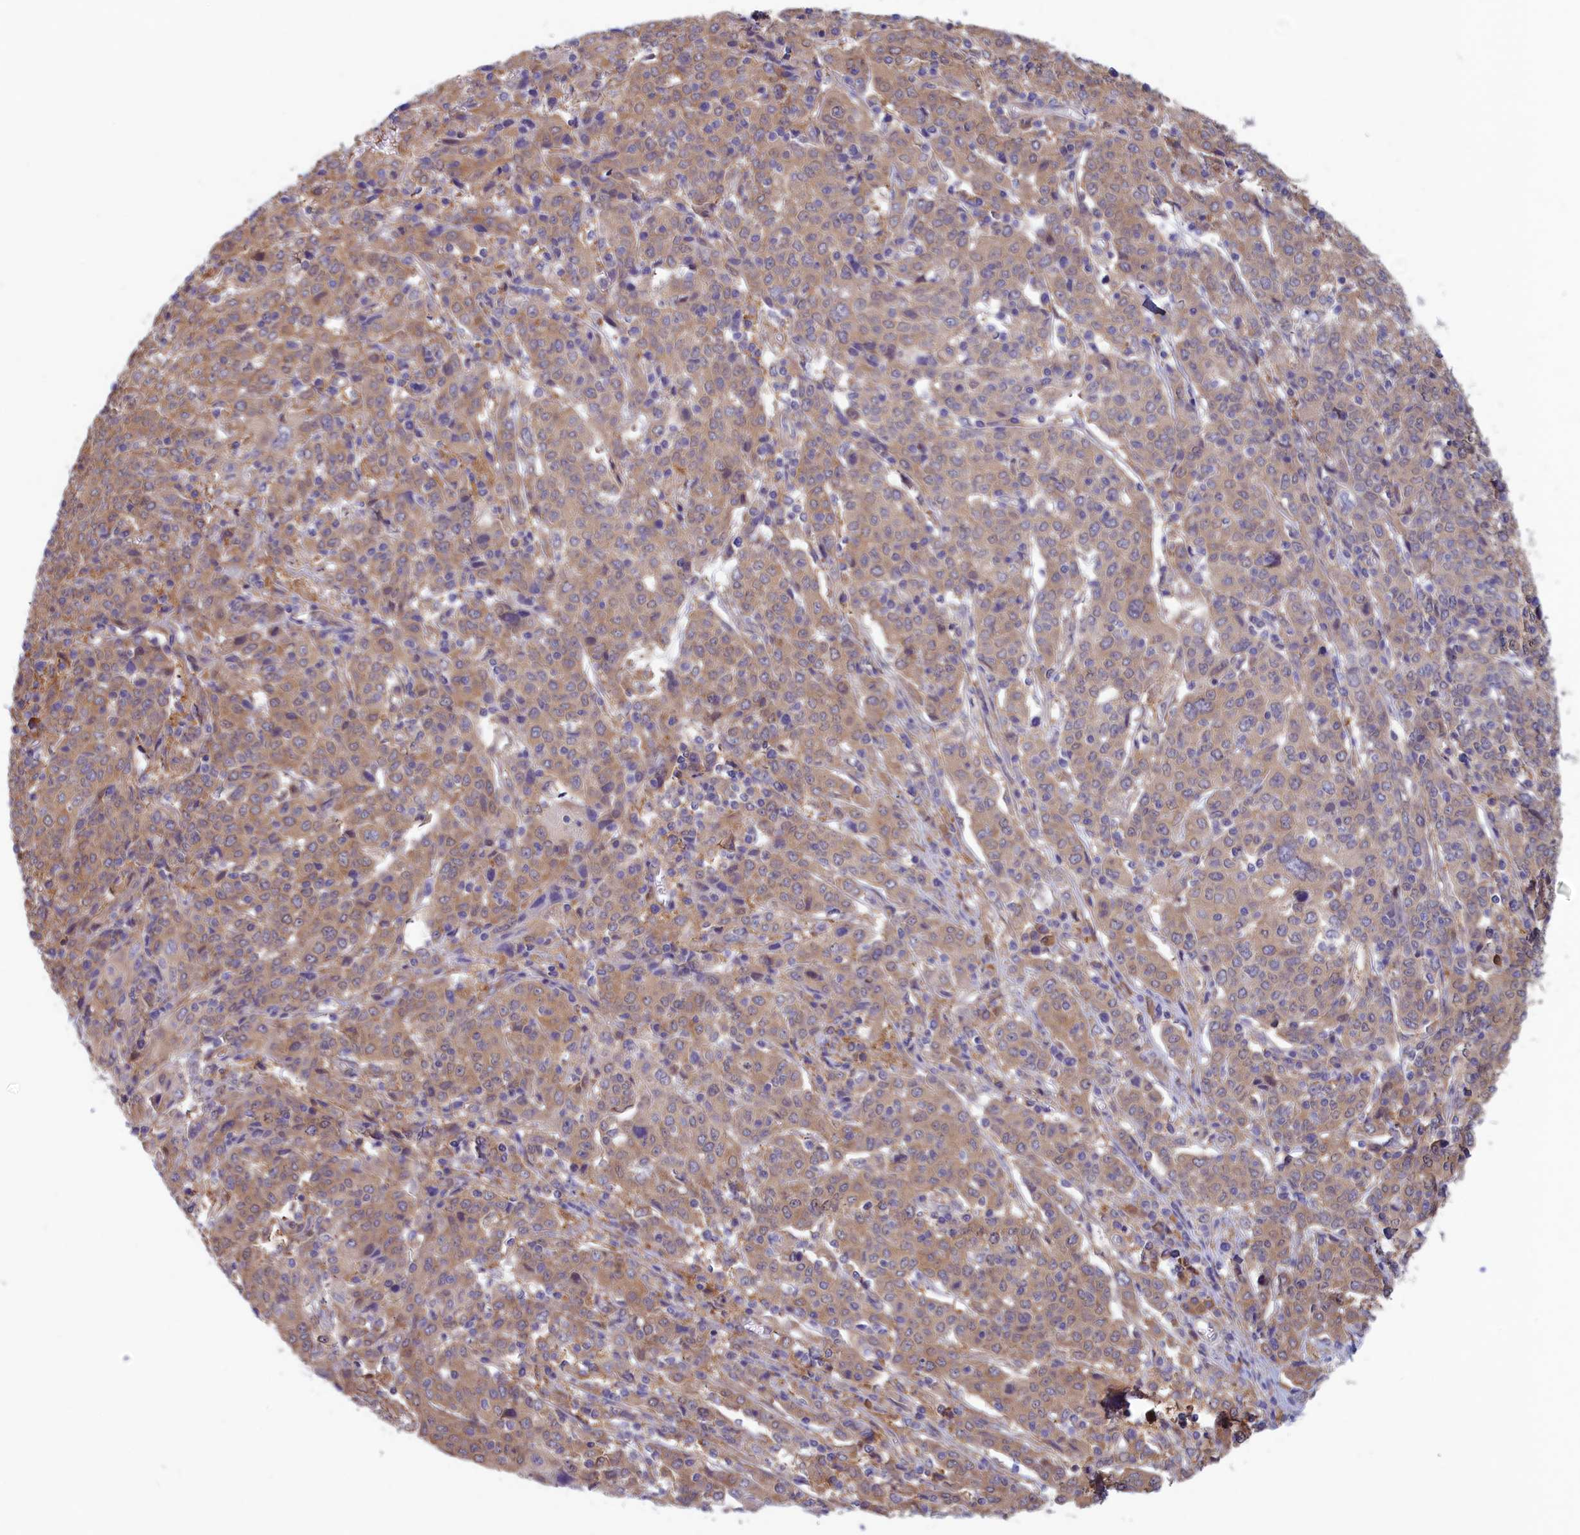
{"staining": {"intensity": "weak", "quantity": ">75%", "location": "cytoplasmic/membranous"}, "tissue": "cervical cancer", "cell_type": "Tumor cells", "image_type": "cancer", "snomed": [{"axis": "morphology", "description": "Squamous cell carcinoma, NOS"}, {"axis": "topography", "description": "Cervix"}], "caption": "DAB immunohistochemical staining of squamous cell carcinoma (cervical) shows weak cytoplasmic/membranous protein staining in about >75% of tumor cells. The protein is shown in brown color, while the nuclei are stained blue.", "gene": "SYNDIG1L", "patient": {"sex": "female", "age": 67}}